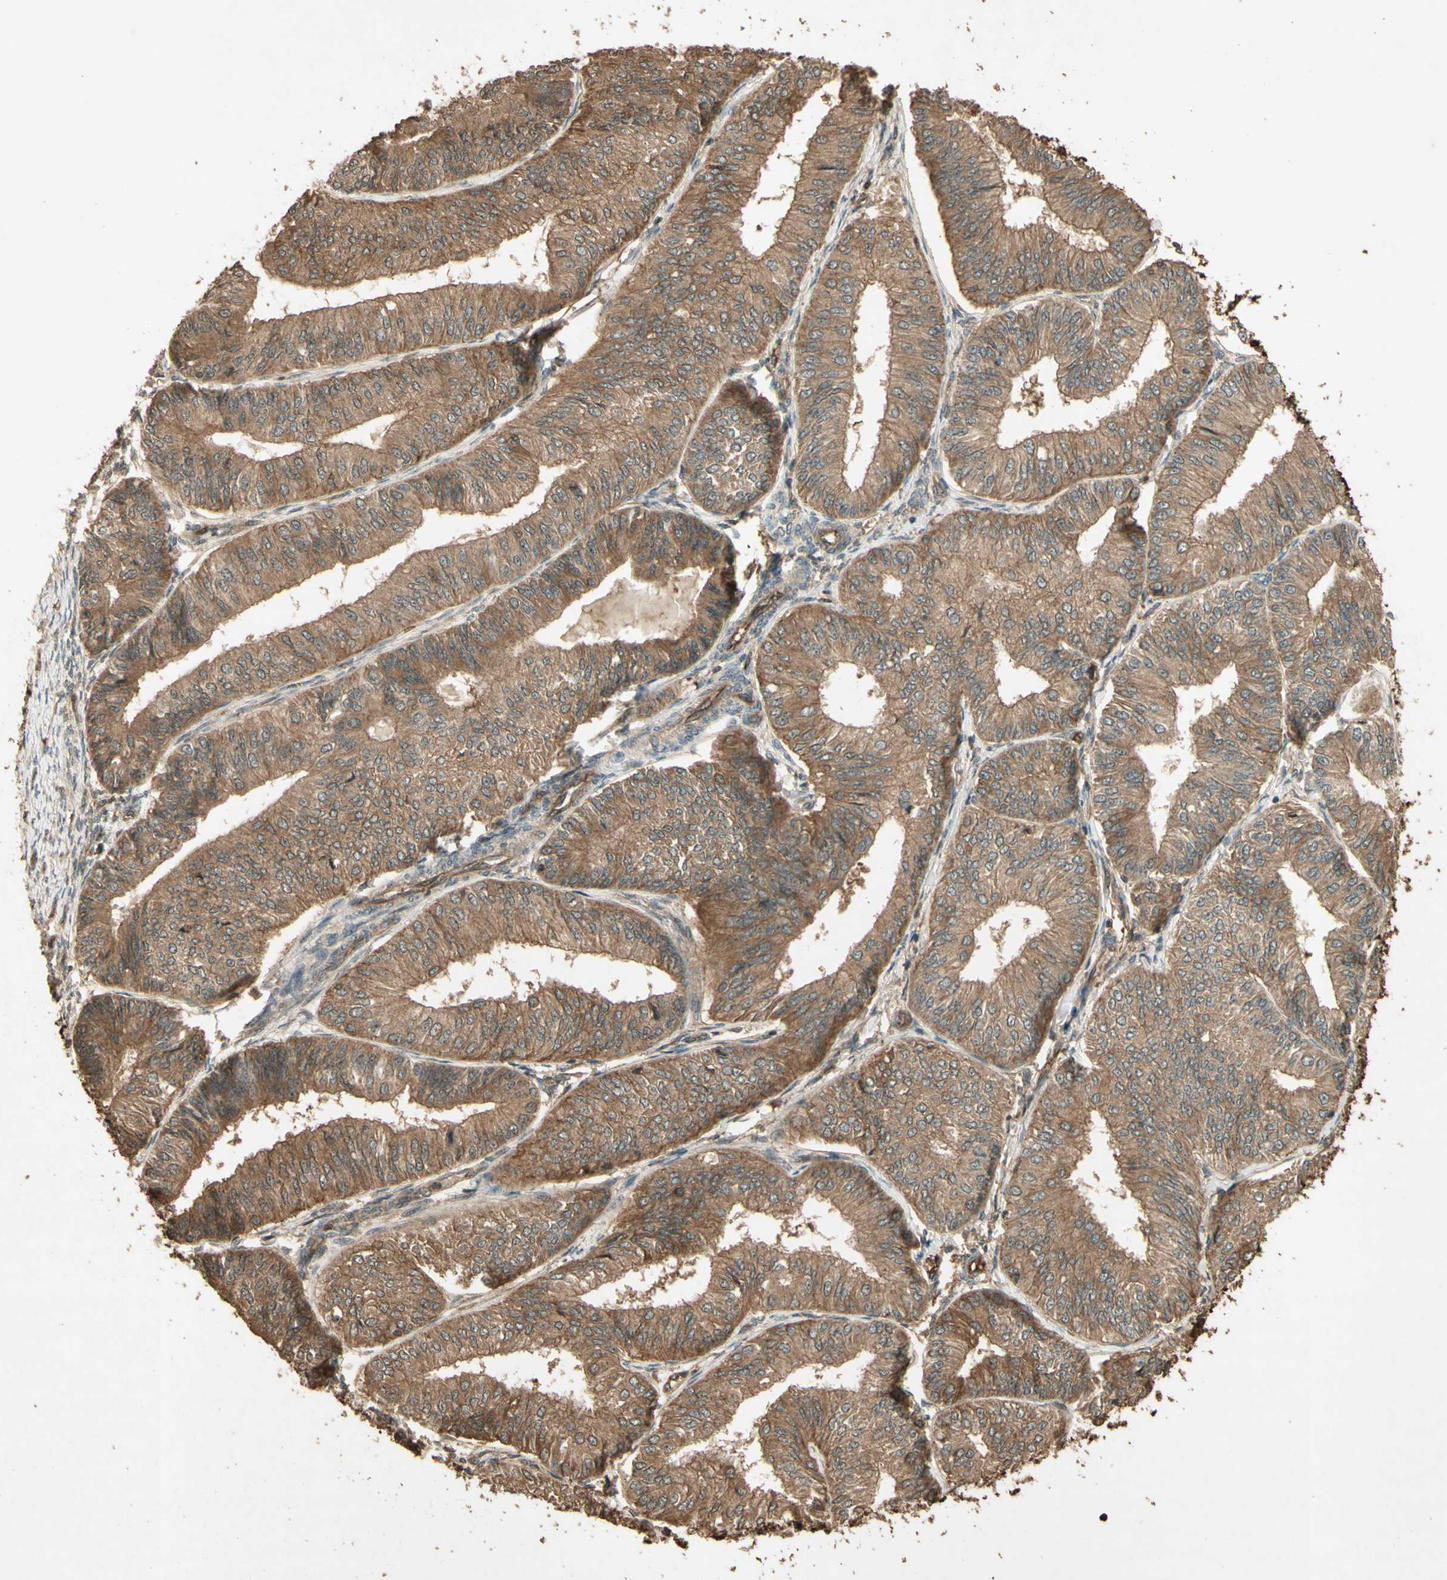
{"staining": {"intensity": "moderate", "quantity": ">75%", "location": "cytoplasmic/membranous"}, "tissue": "endometrial cancer", "cell_type": "Tumor cells", "image_type": "cancer", "snomed": [{"axis": "morphology", "description": "Adenocarcinoma, NOS"}, {"axis": "topography", "description": "Endometrium"}], "caption": "Endometrial adenocarcinoma was stained to show a protein in brown. There is medium levels of moderate cytoplasmic/membranous positivity in about >75% of tumor cells.", "gene": "SMAD9", "patient": {"sex": "female", "age": 58}}